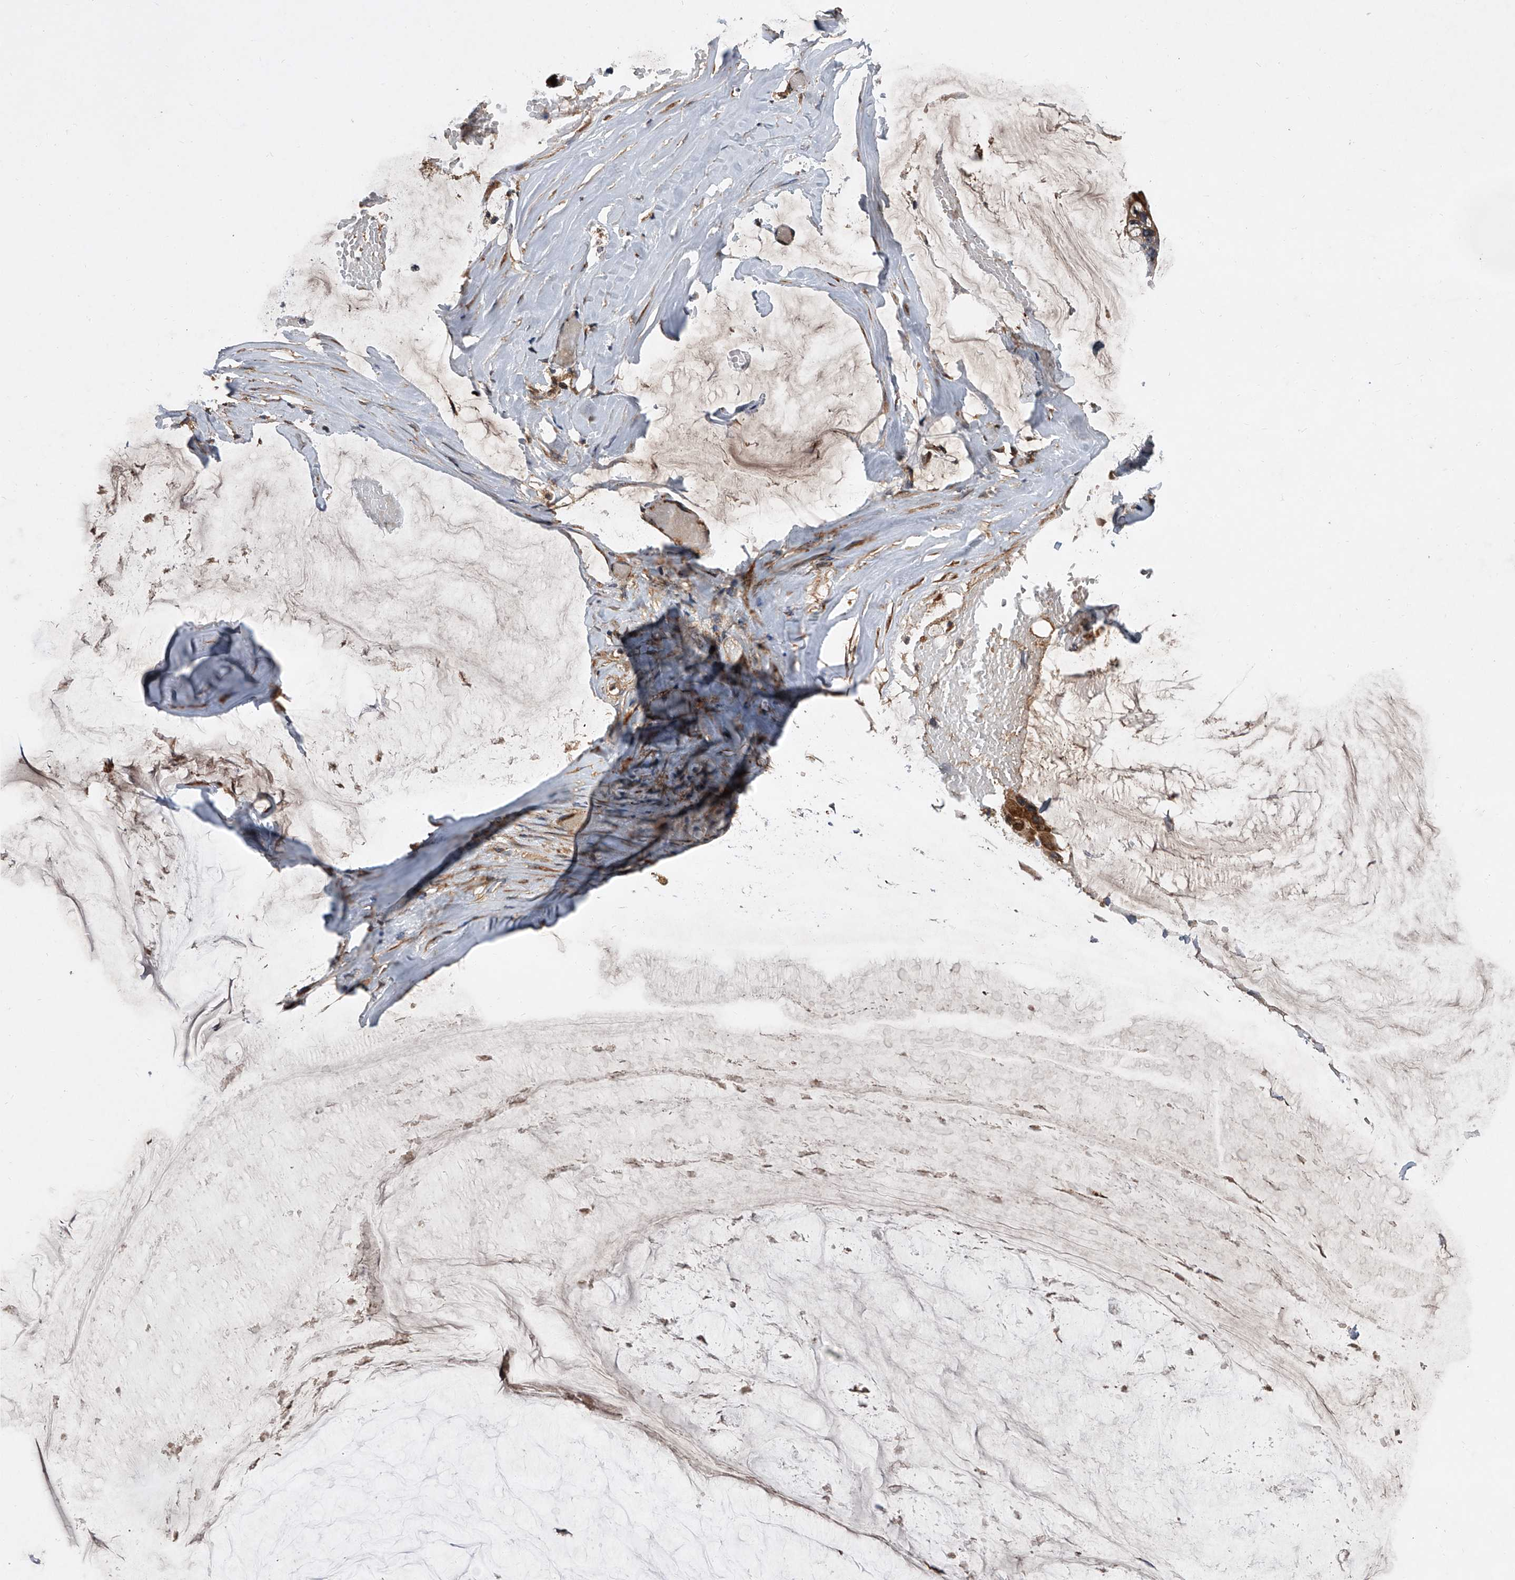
{"staining": {"intensity": "moderate", "quantity": ">75%", "location": "cytoplasmic/membranous"}, "tissue": "ovarian cancer", "cell_type": "Tumor cells", "image_type": "cancer", "snomed": [{"axis": "morphology", "description": "Cystadenocarcinoma, mucinous, NOS"}, {"axis": "topography", "description": "Ovary"}], "caption": "Human mucinous cystadenocarcinoma (ovarian) stained with a brown dye exhibits moderate cytoplasmic/membranous positive positivity in approximately >75% of tumor cells.", "gene": "USP47", "patient": {"sex": "female", "age": 39}}